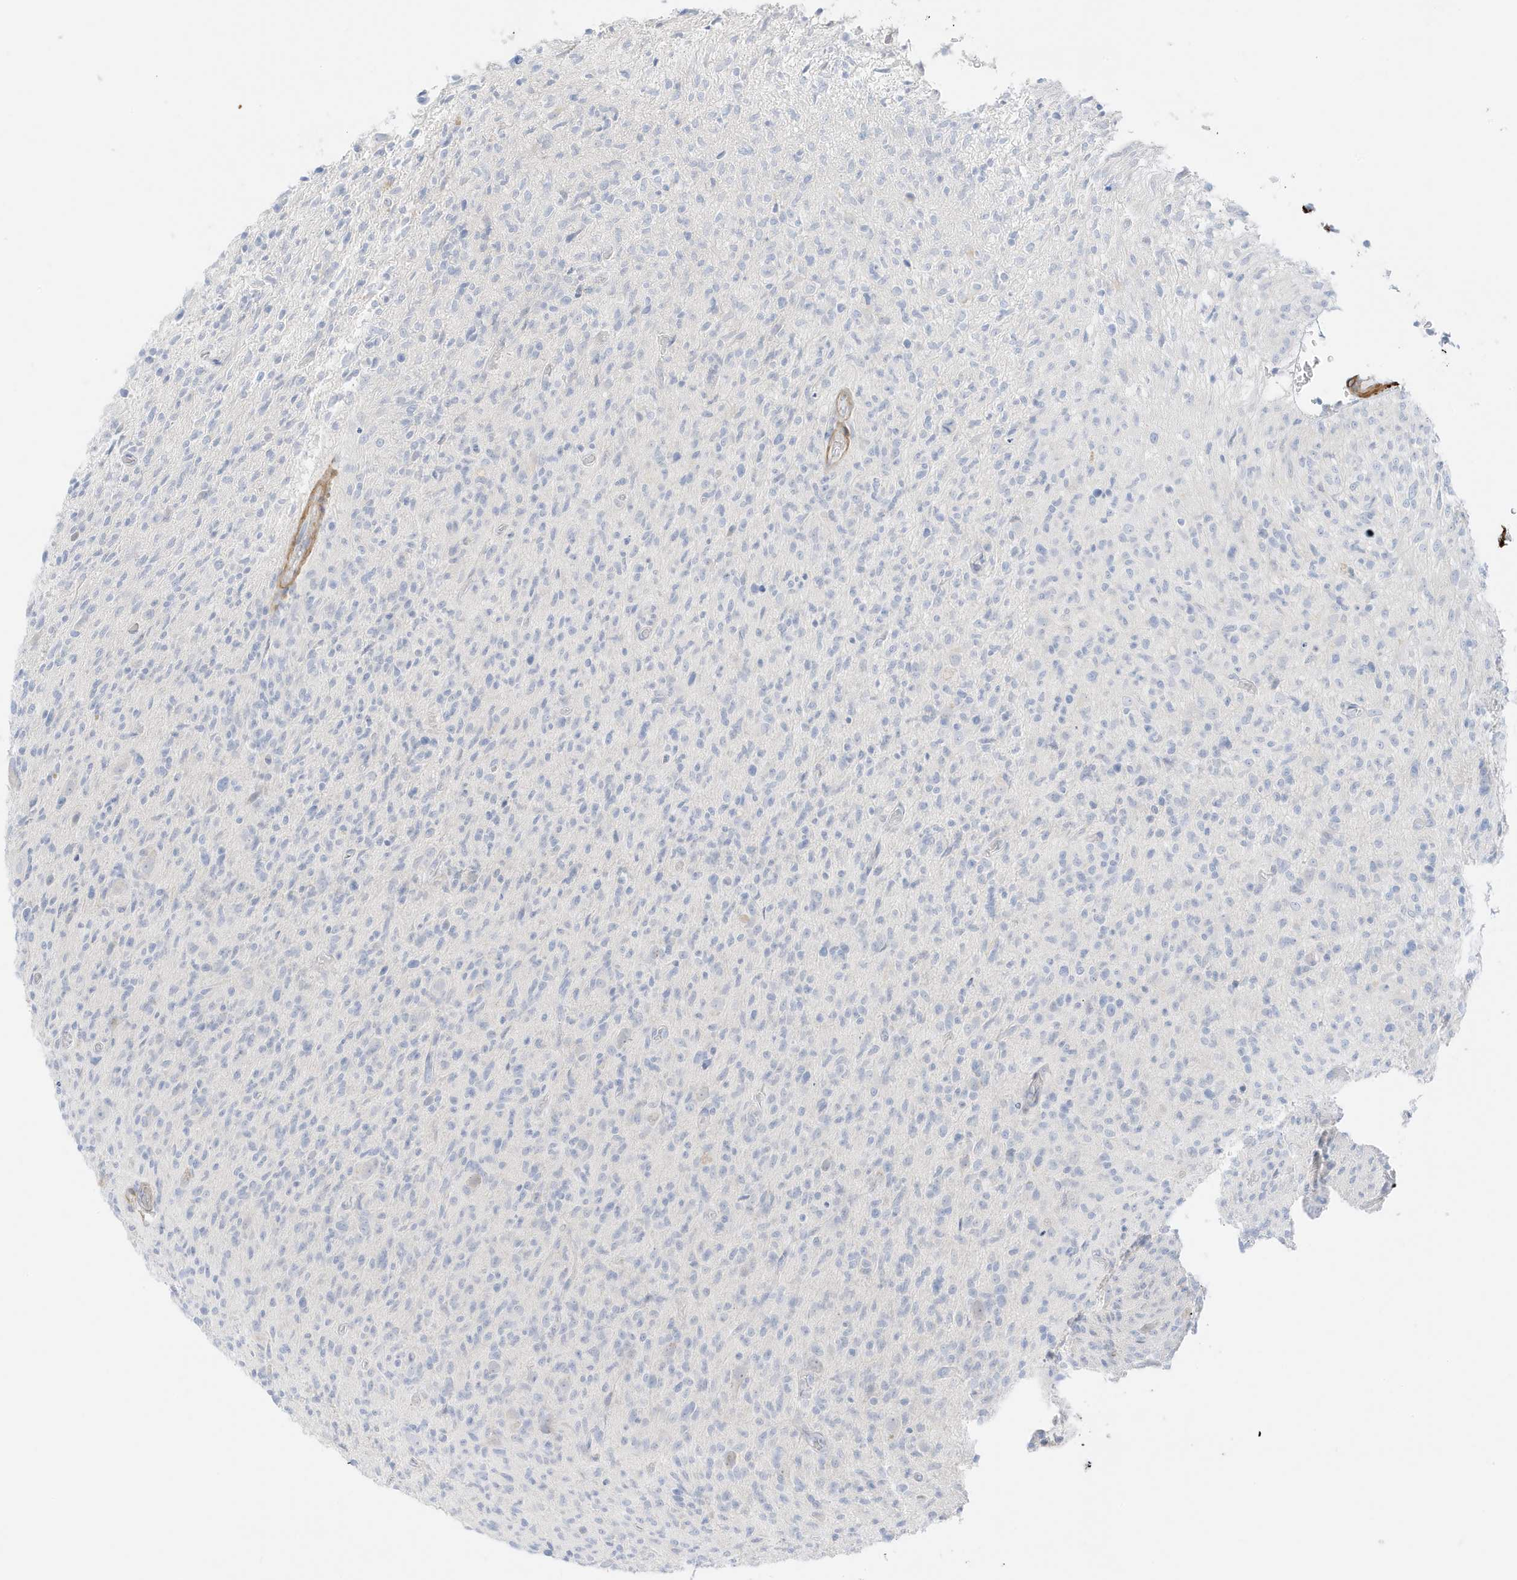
{"staining": {"intensity": "negative", "quantity": "none", "location": "none"}, "tissue": "glioma", "cell_type": "Tumor cells", "image_type": "cancer", "snomed": [{"axis": "morphology", "description": "Glioma, malignant, High grade"}, {"axis": "topography", "description": "Brain"}], "caption": "Immunohistochemical staining of malignant glioma (high-grade) reveals no significant staining in tumor cells.", "gene": "SLC22A13", "patient": {"sex": "female", "age": 57}}